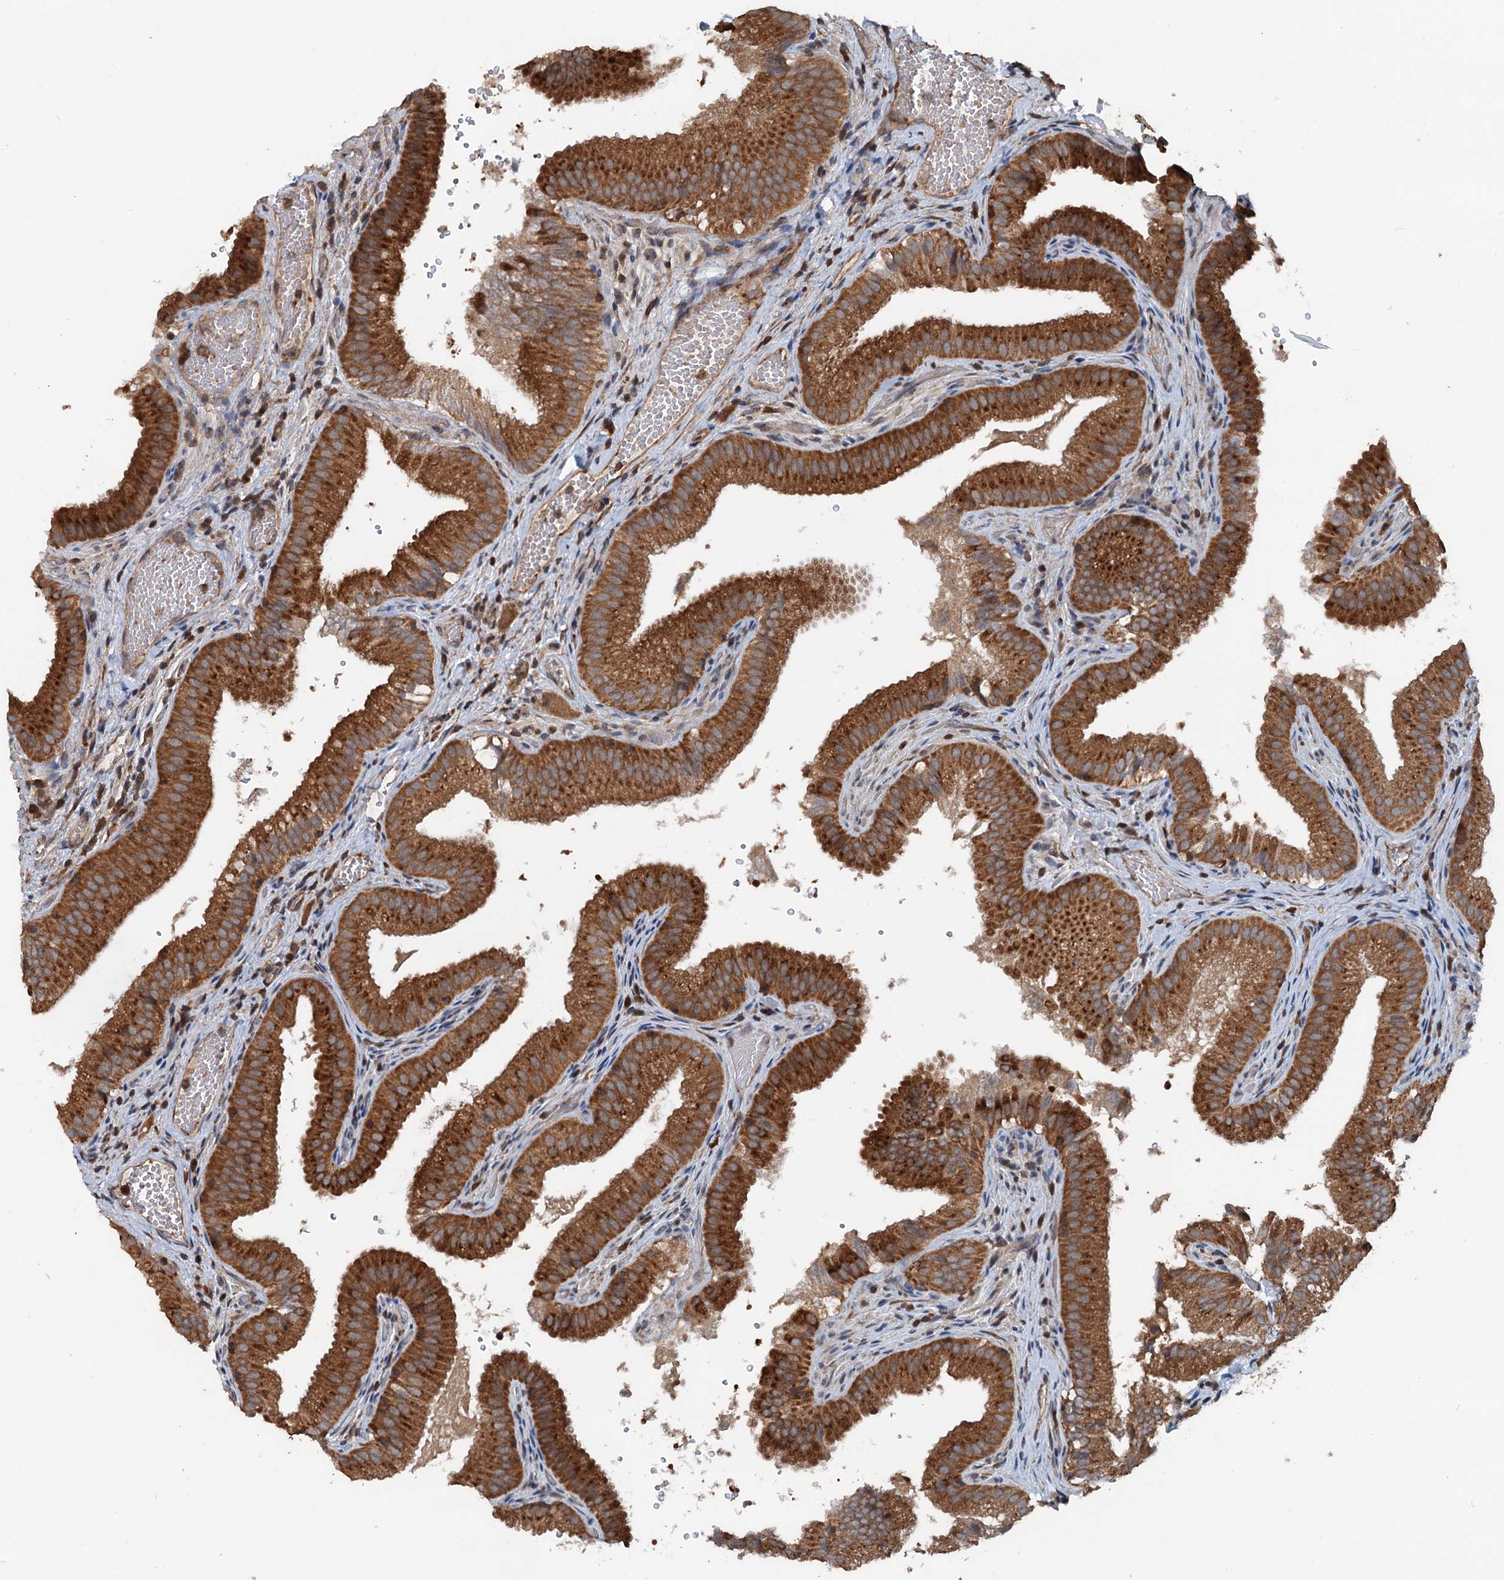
{"staining": {"intensity": "strong", "quantity": ">75%", "location": "cytoplasmic/membranous"}, "tissue": "gallbladder", "cell_type": "Glandular cells", "image_type": "normal", "snomed": [{"axis": "morphology", "description": "Normal tissue, NOS"}, {"axis": "topography", "description": "Gallbladder"}], "caption": "This micrograph exhibits immunohistochemistry (IHC) staining of benign human gallbladder, with high strong cytoplasmic/membranous expression in about >75% of glandular cells.", "gene": "TEDC1", "patient": {"sex": "female", "age": 30}}